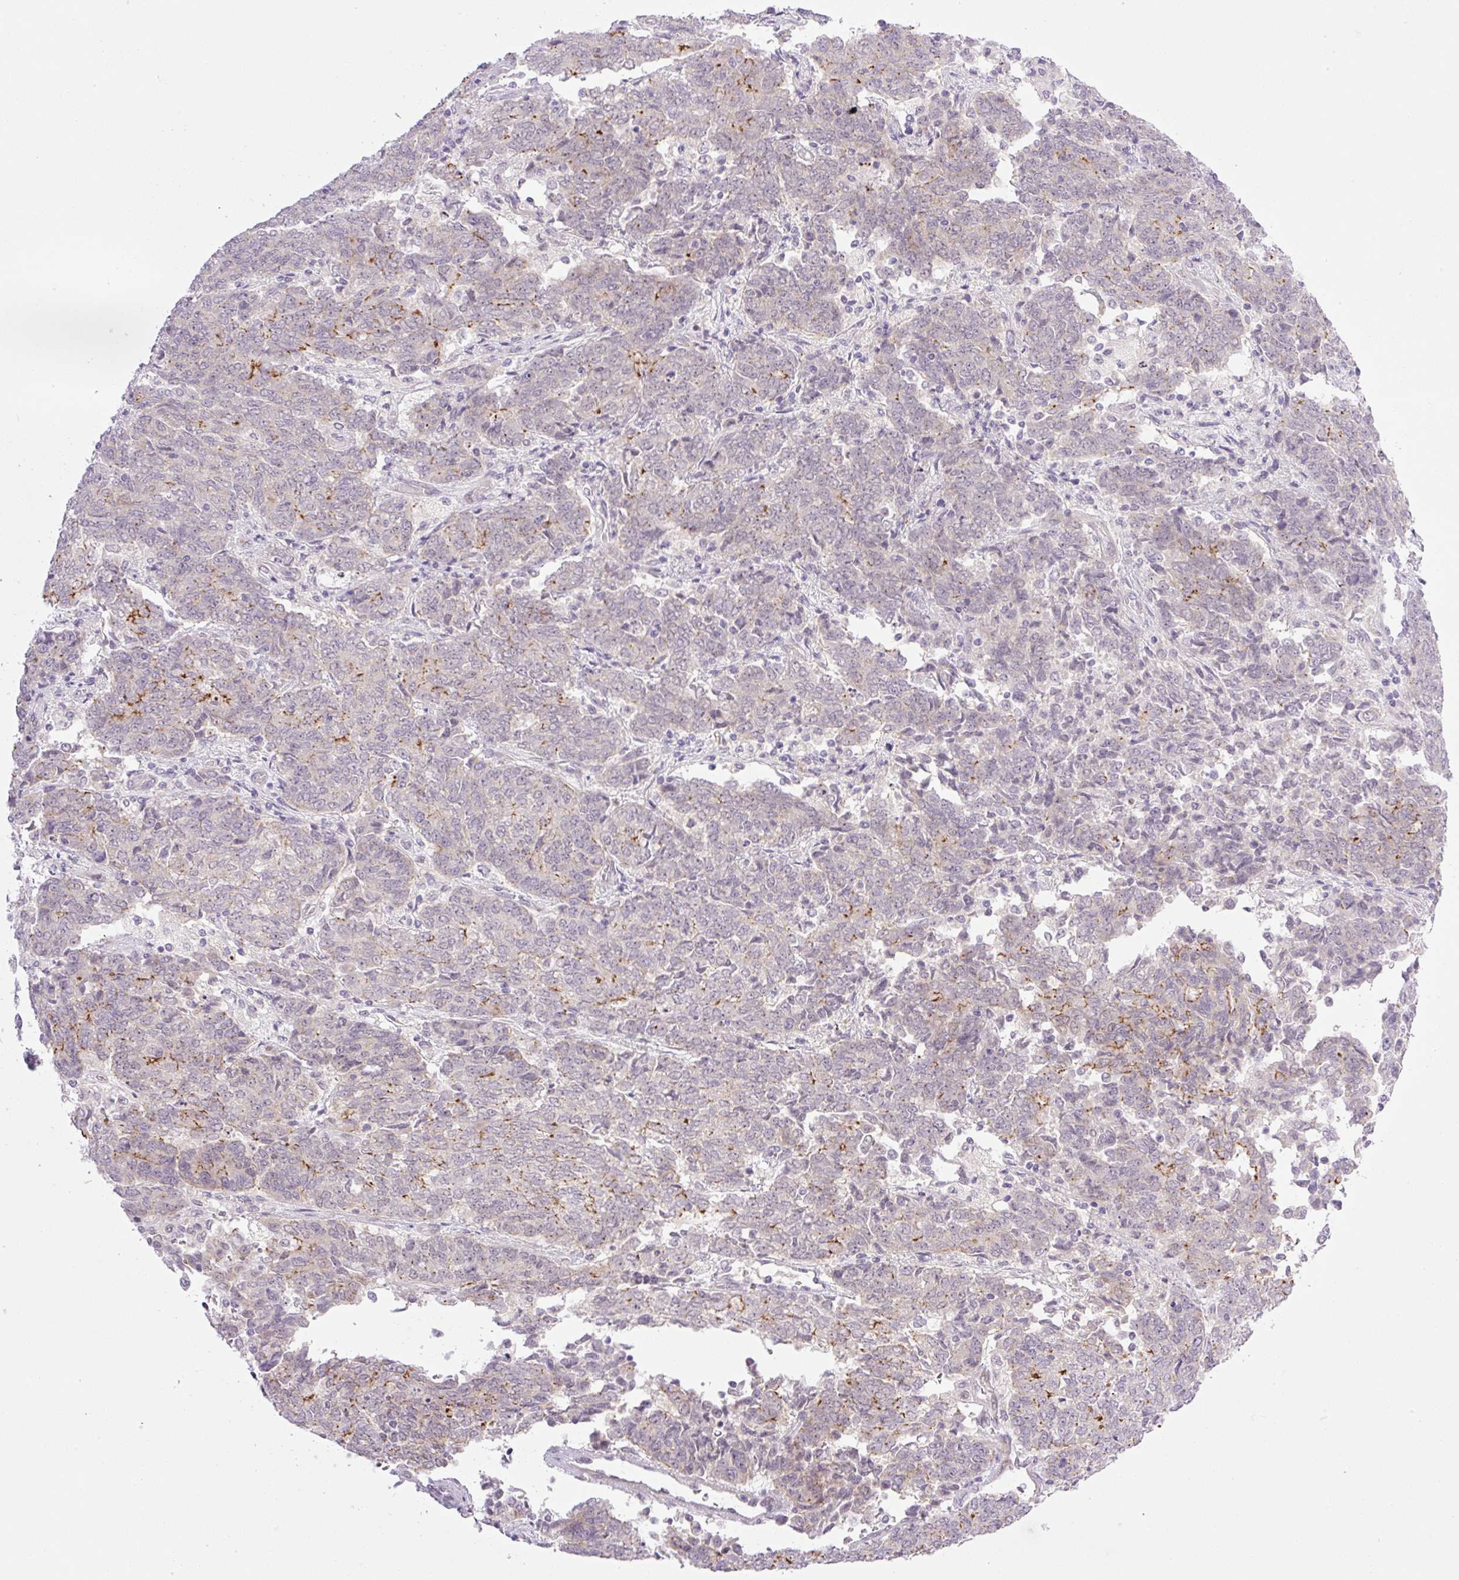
{"staining": {"intensity": "moderate", "quantity": "<25%", "location": "cytoplasmic/membranous"}, "tissue": "endometrial cancer", "cell_type": "Tumor cells", "image_type": "cancer", "snomed": [{"axis": "morphology", "description": "Adenocarcinoma, NOS"}, {"axis": "topography", "description": "Endometrium"}], "caption": "This is an image of immunohistochemistry (IHC) staining of adenocarcinoma (endometrial), which shows moderate expression in the cytoplasmic/membranous of tumor cells.", "gene": "ICE1", "patient": {"sex": "female", "age": 80}}